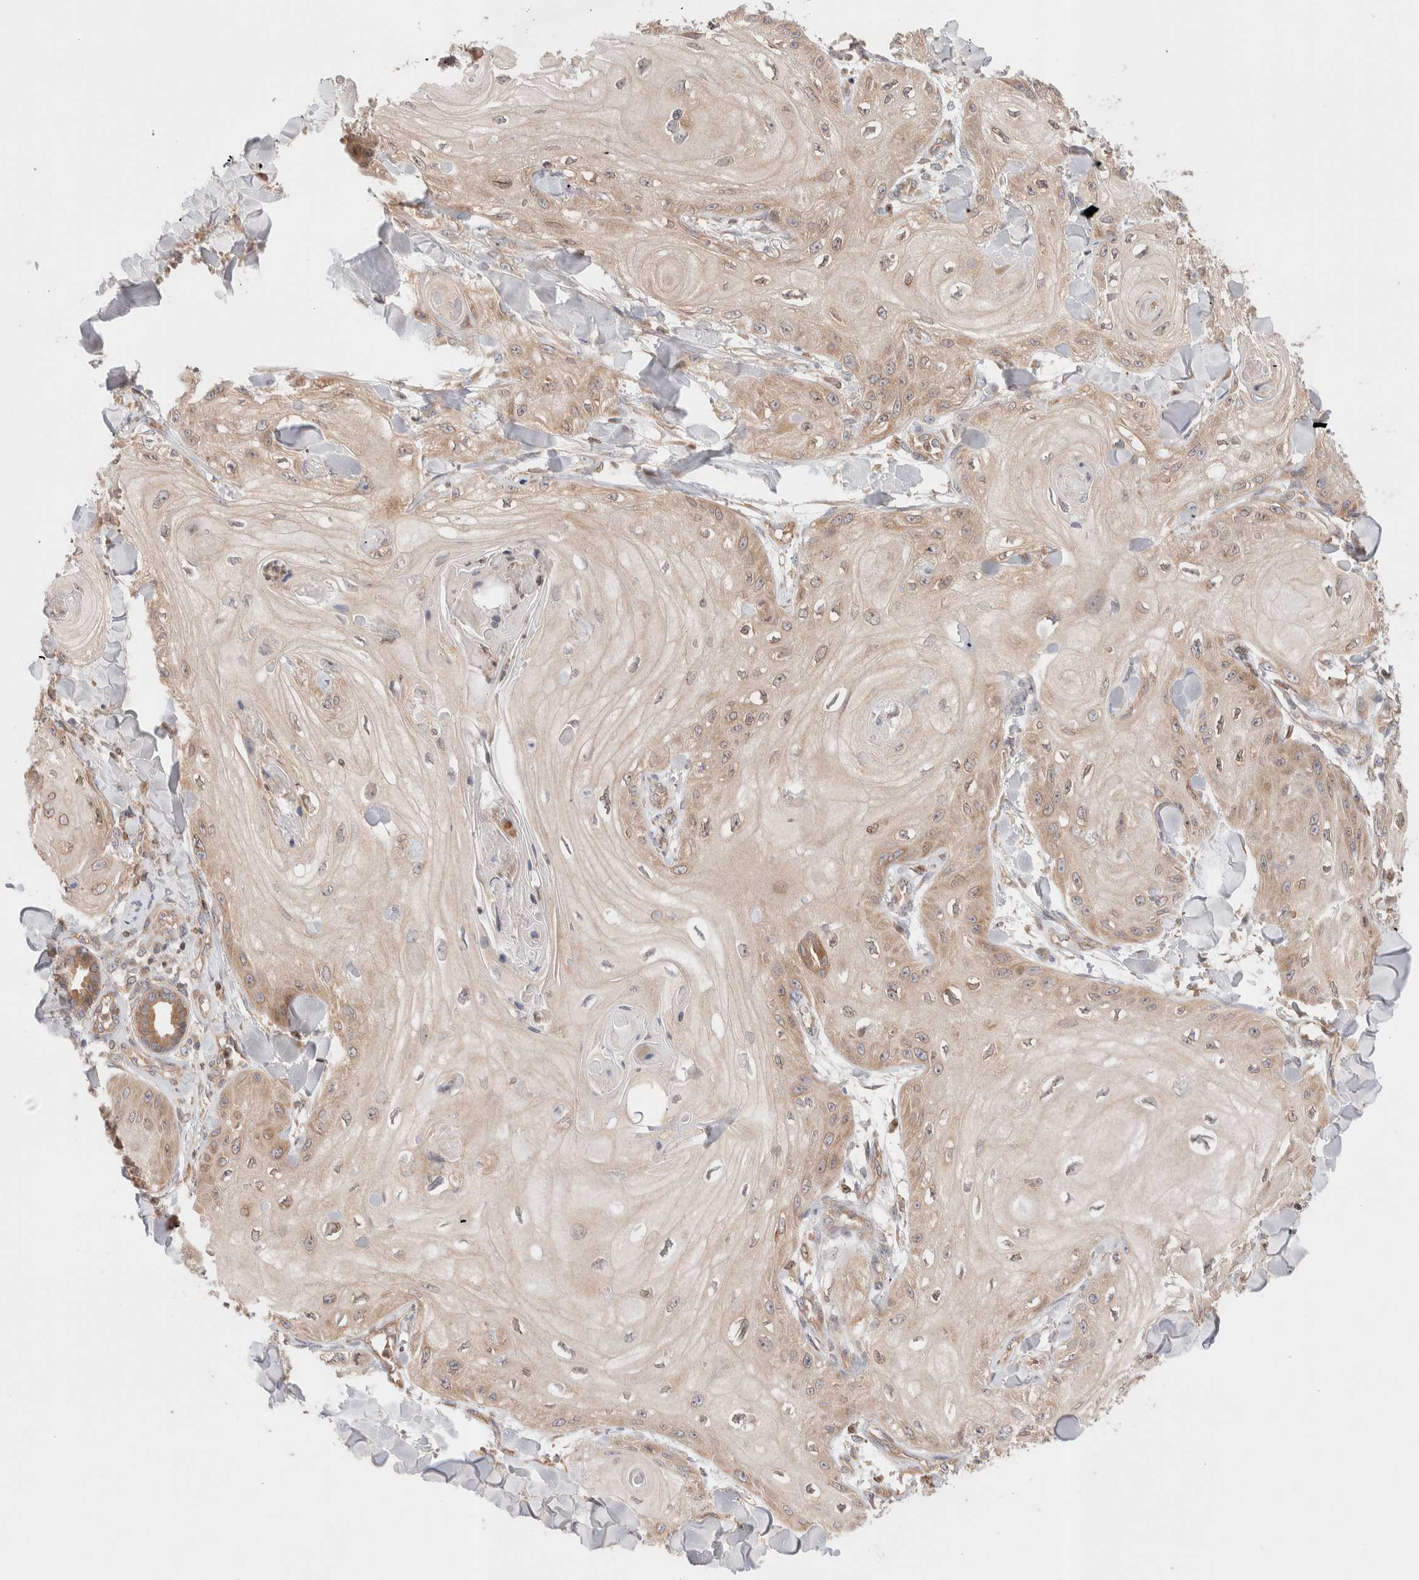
{"staining": {"intensity": "weak", "quantity": "25%-75%", "location": "cytoplasmic/membranous"}, "tissue": "skin cancer", "cell_type": "Tumor cells", "image_type": "cancer", "snomed": [{"axis": "morphology", "description": "Squamous cell carcinoma, NOS"}, {"axis": "topography", "description": "Skin"}], "caption": "The image reveals immunohistochemical staining of squamous cell carcinoma (skin). There is weak cytoplasmic/membranous expression is present in approximately 25%-75% of tumor cells.", "gene": "SIKE1", "patient": {"sex": "male", "age": 74}}